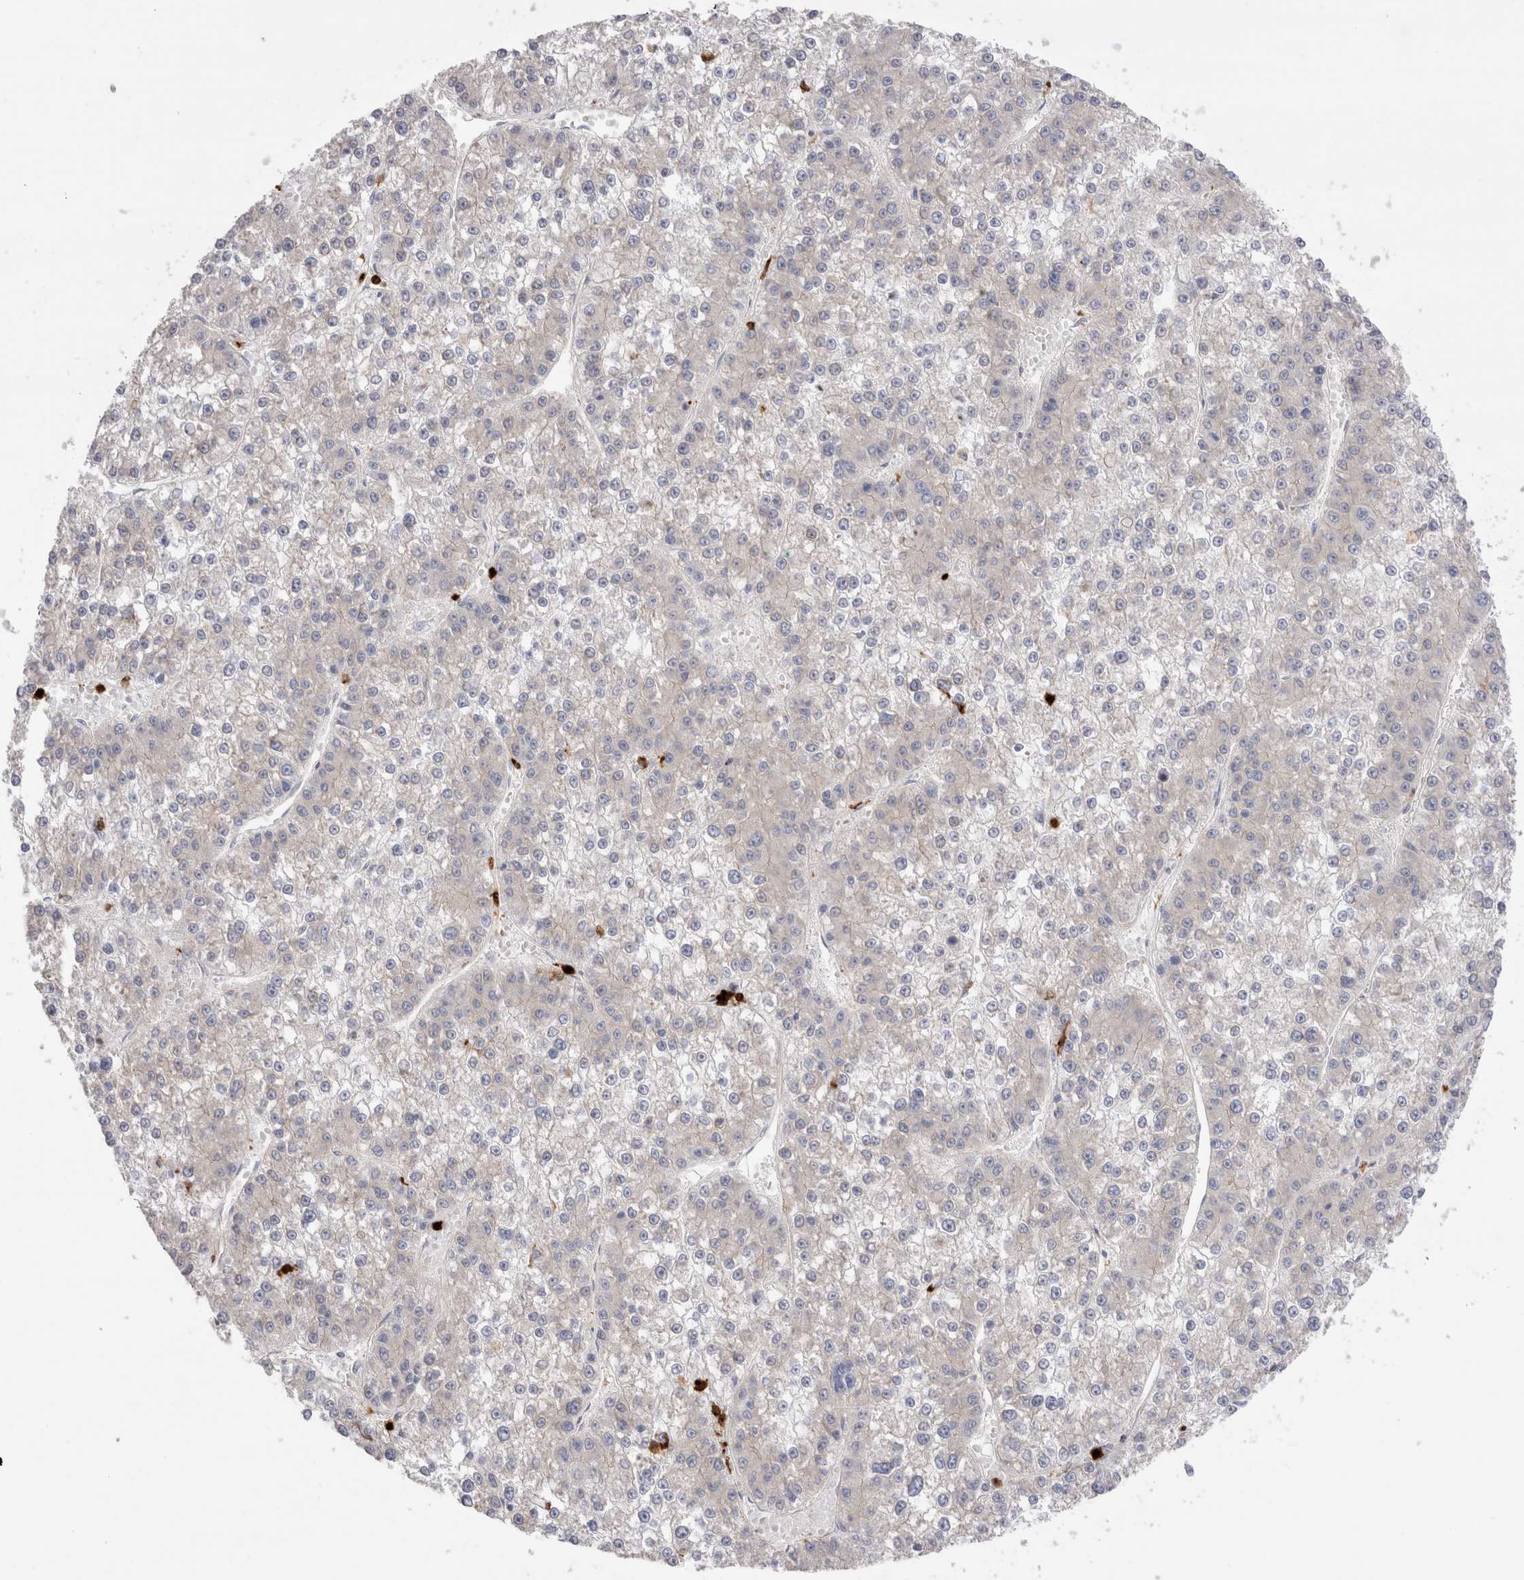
{"staining": {"intensity": "negative", "quantity": "none", "location": "none"}, "tissue": "liver cancer", "cell_type": "Tumor cells", "image_type": "cancer", "snomed": [{"axis": "morphology", "description": "Carcinoma, Hepatocellular, NOS"}, {"axis": "topography", "description": "Liver"}], "caption": "Liver cancer (hepatocellular carcinoma) was stained to show a protein in brown. There is no significant positivity in tumor cells.", "gene": "NXT2", "patient": {"sex": "female", "age": 73}}